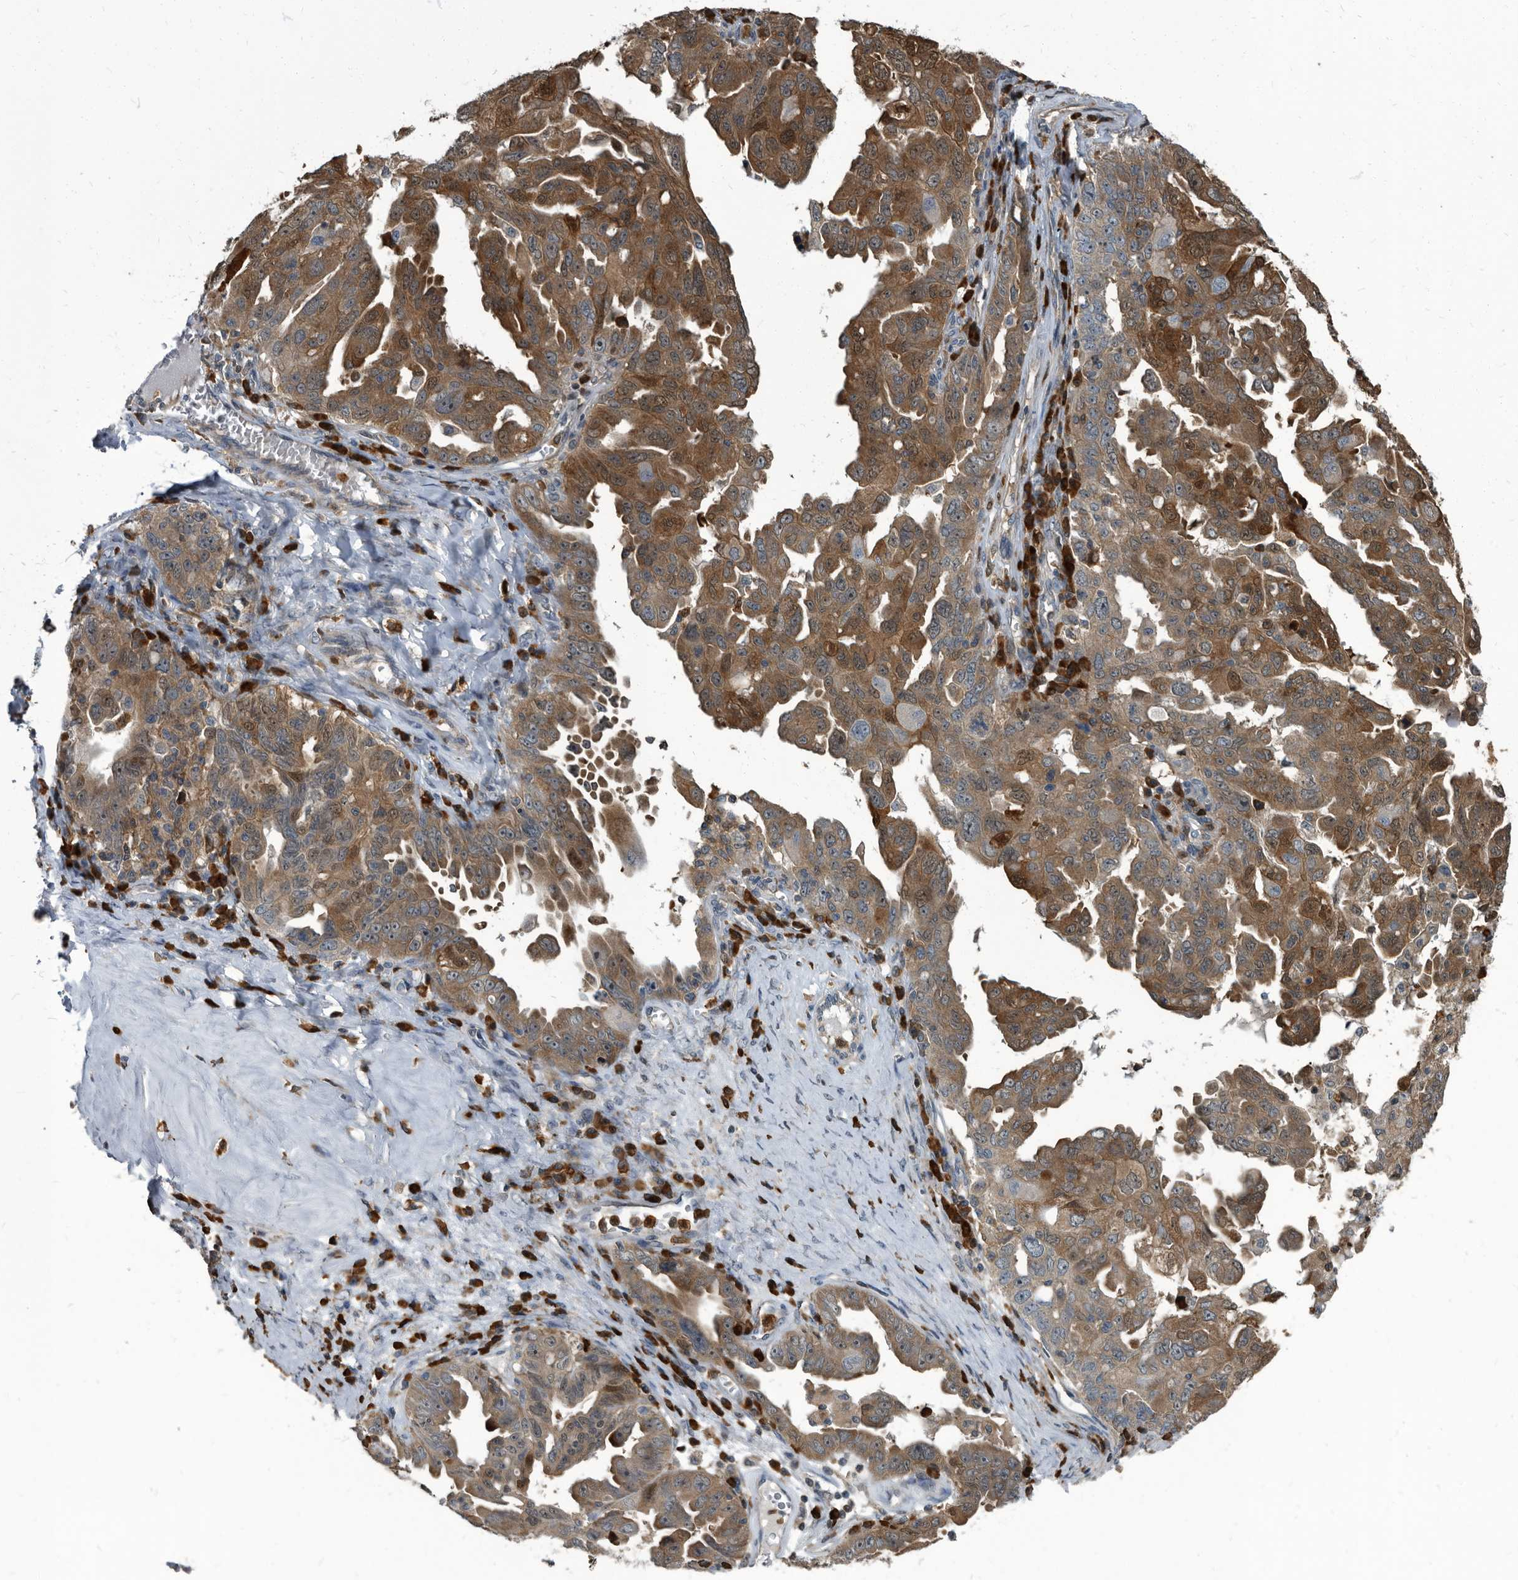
{"staining": {"intensity": "moderate", "quantity": "25%-75%", "location": "cytoplasmic/membranous"}, "tissue": "ovarian cancer", "cell_type": "Tumor cells", "image_type": "cancer", "snomed": [{"axis": "morphology", "description": "Carcinoma, endometroid"}, {"axis": "topography", "description": "Ovary"}], "caption": "Ovarian endometroid carcinoma stained with a protein marker displays moderate staining in tumor cells.", "gene": "CDV3", "patient": {"sex": "female", "age": 62}}